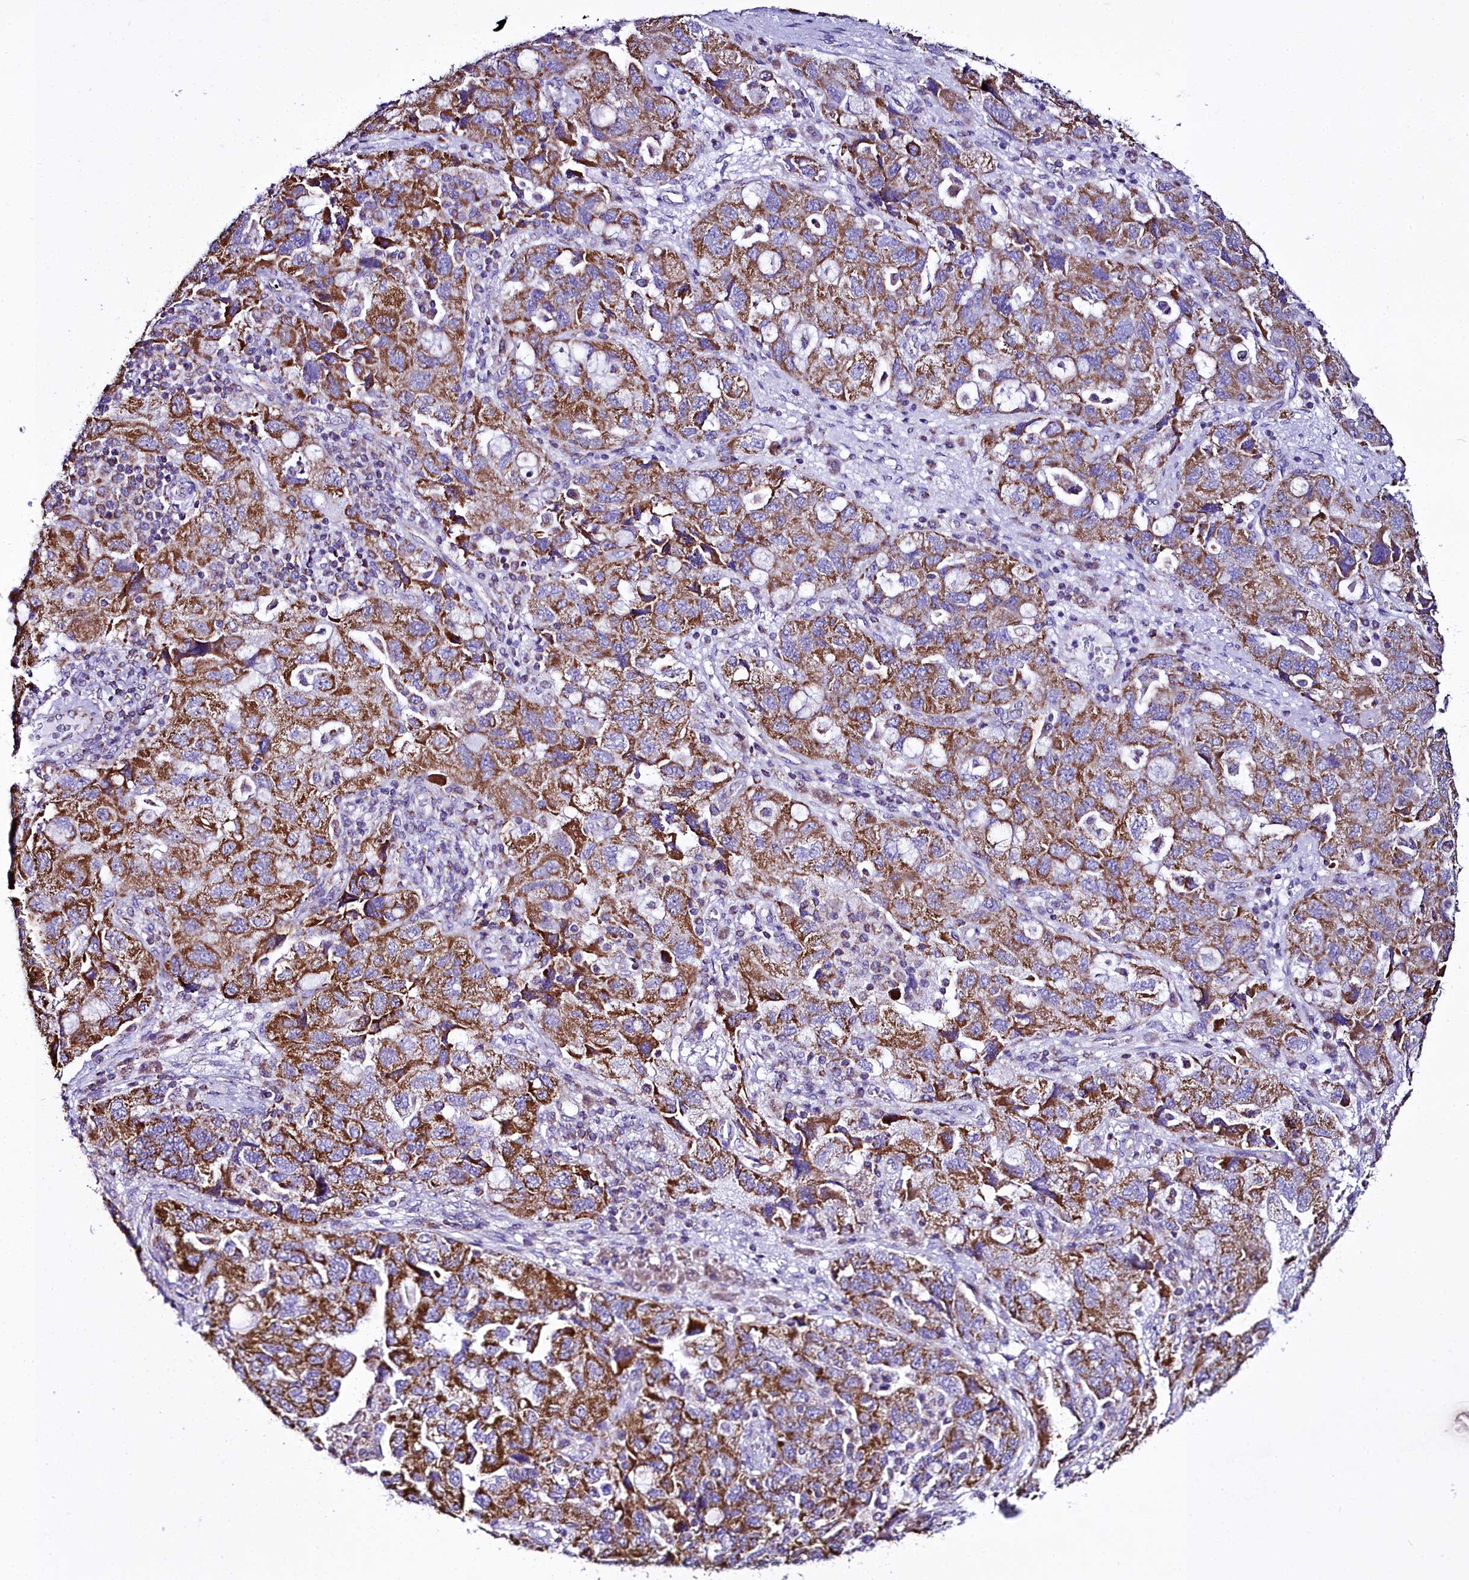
{"staining": {"intensity": "moderate", "quantity": ">75%", "location": "cytoplasmic/membranous"}, "tissue": "ovarian cancer", "cell_type": "Tumor cells", "image_type": "cancer", "snomed": [{"axis": "morphology", "description": "Carcinoma, NOS"}, {"axis": "morphology", "description": "Cystadenocarcinoma, serous, NOS"}, {"axis": "topography", "description": "Ovary"}], "caption": "Tumor cells show medium levels of moderate cytoplasmic/membranous expression in approximately >75% of cells in ovarian cancer (serous cystadenocarcinoma).", "gene": "WDFY3", "patient": {"sex": "female", "age": 69}}